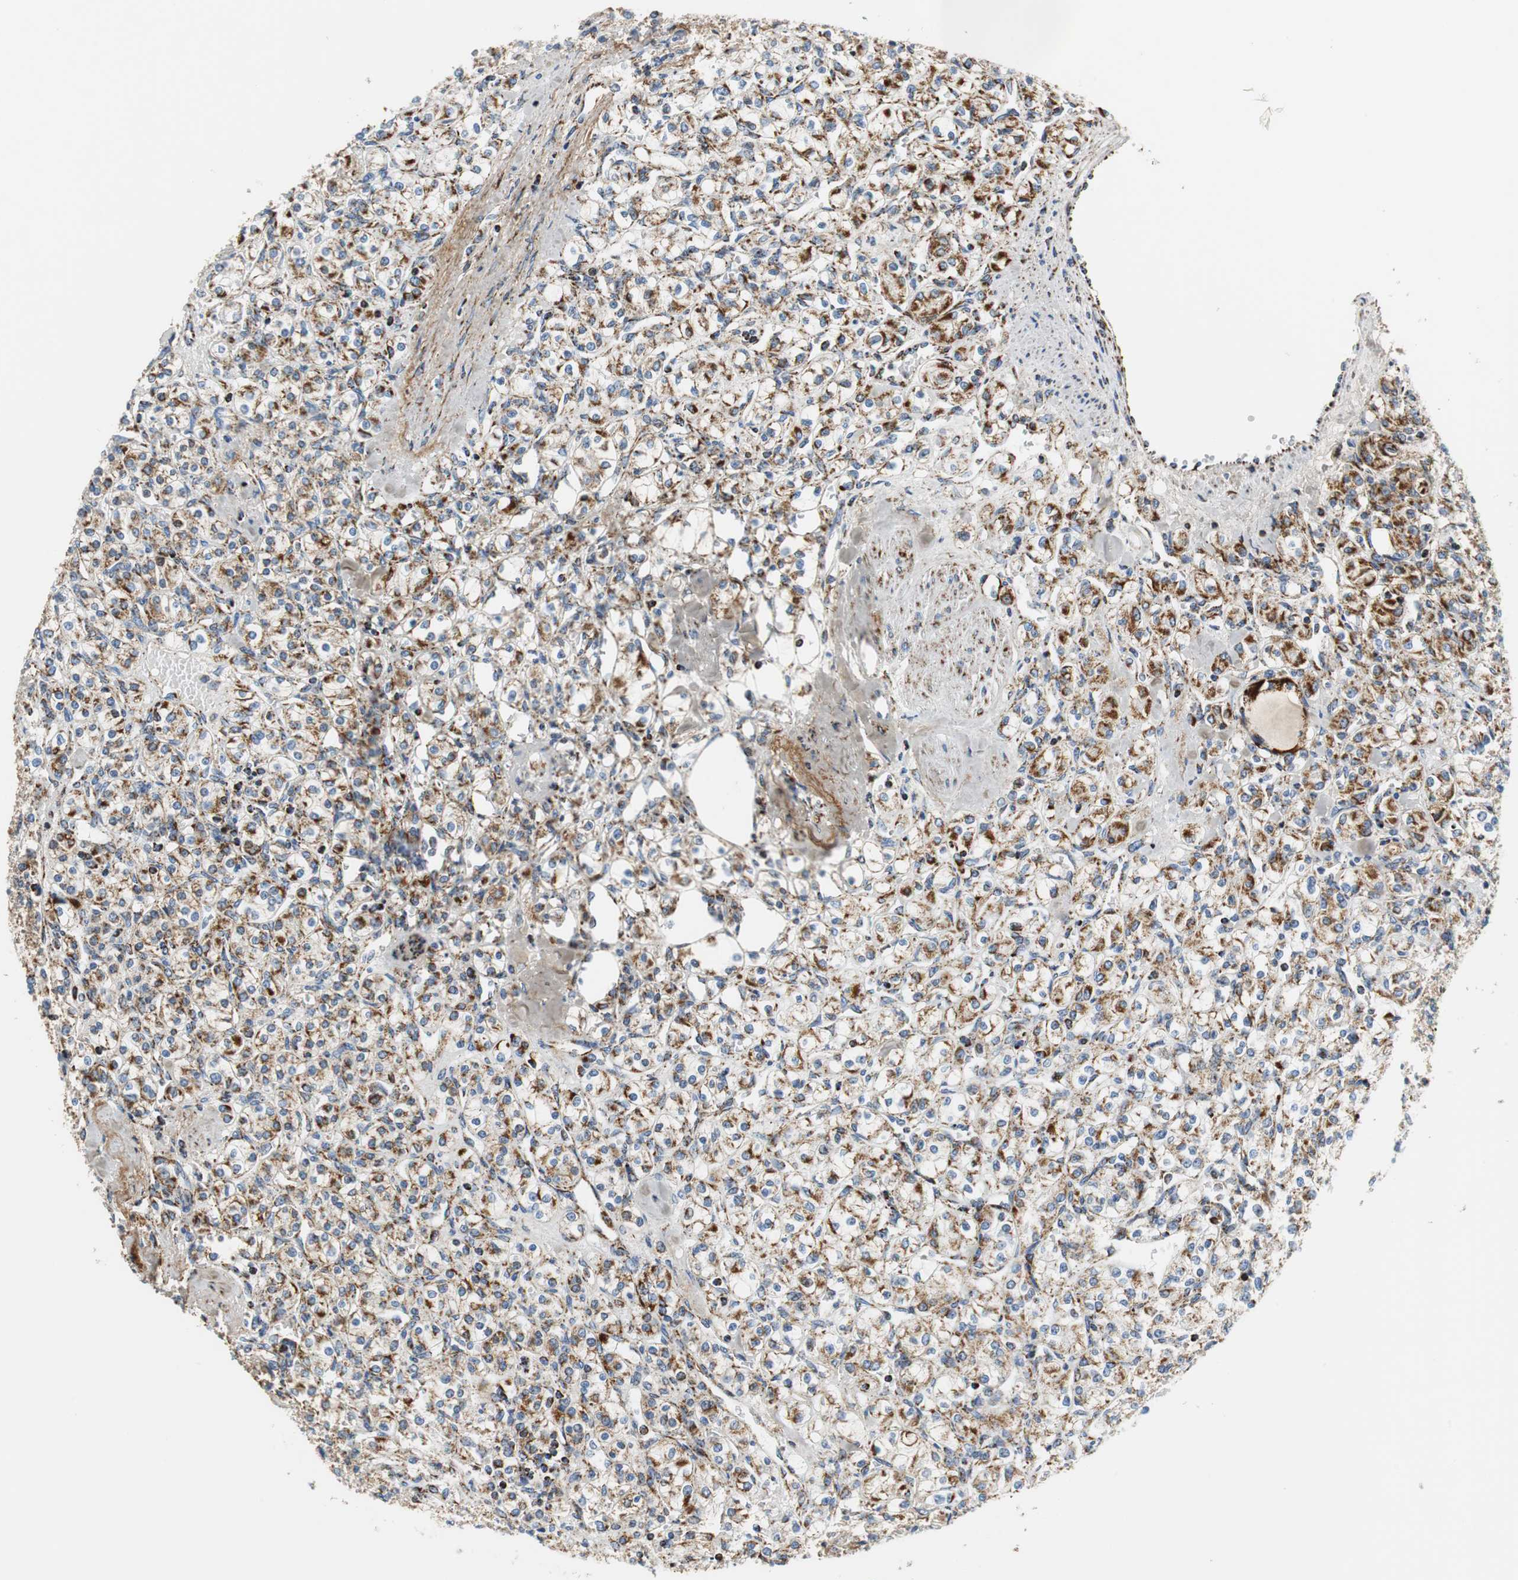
{"staining": {"intensity": "strong", "quantity": "25%-75%", "location": "cytoplasmic/membranous"}, "tissue": "renal cancer", "cell_type": "Tumor cells", "image_type": "cancer", "snomed": [{"axis": "morphology", "description": "Adenocarcinoma, NOS"}, {"axis": "topography", "description": "Kidney"}], "caption": "This is a micrograph of IHC staining of renal cancer (adenocarcinoma), which shows strong expression in the cytoplasmic/membranous of tumor cells.", "gene": "C1QTNF7", "patient": {"sex": "male", "age": 77}}